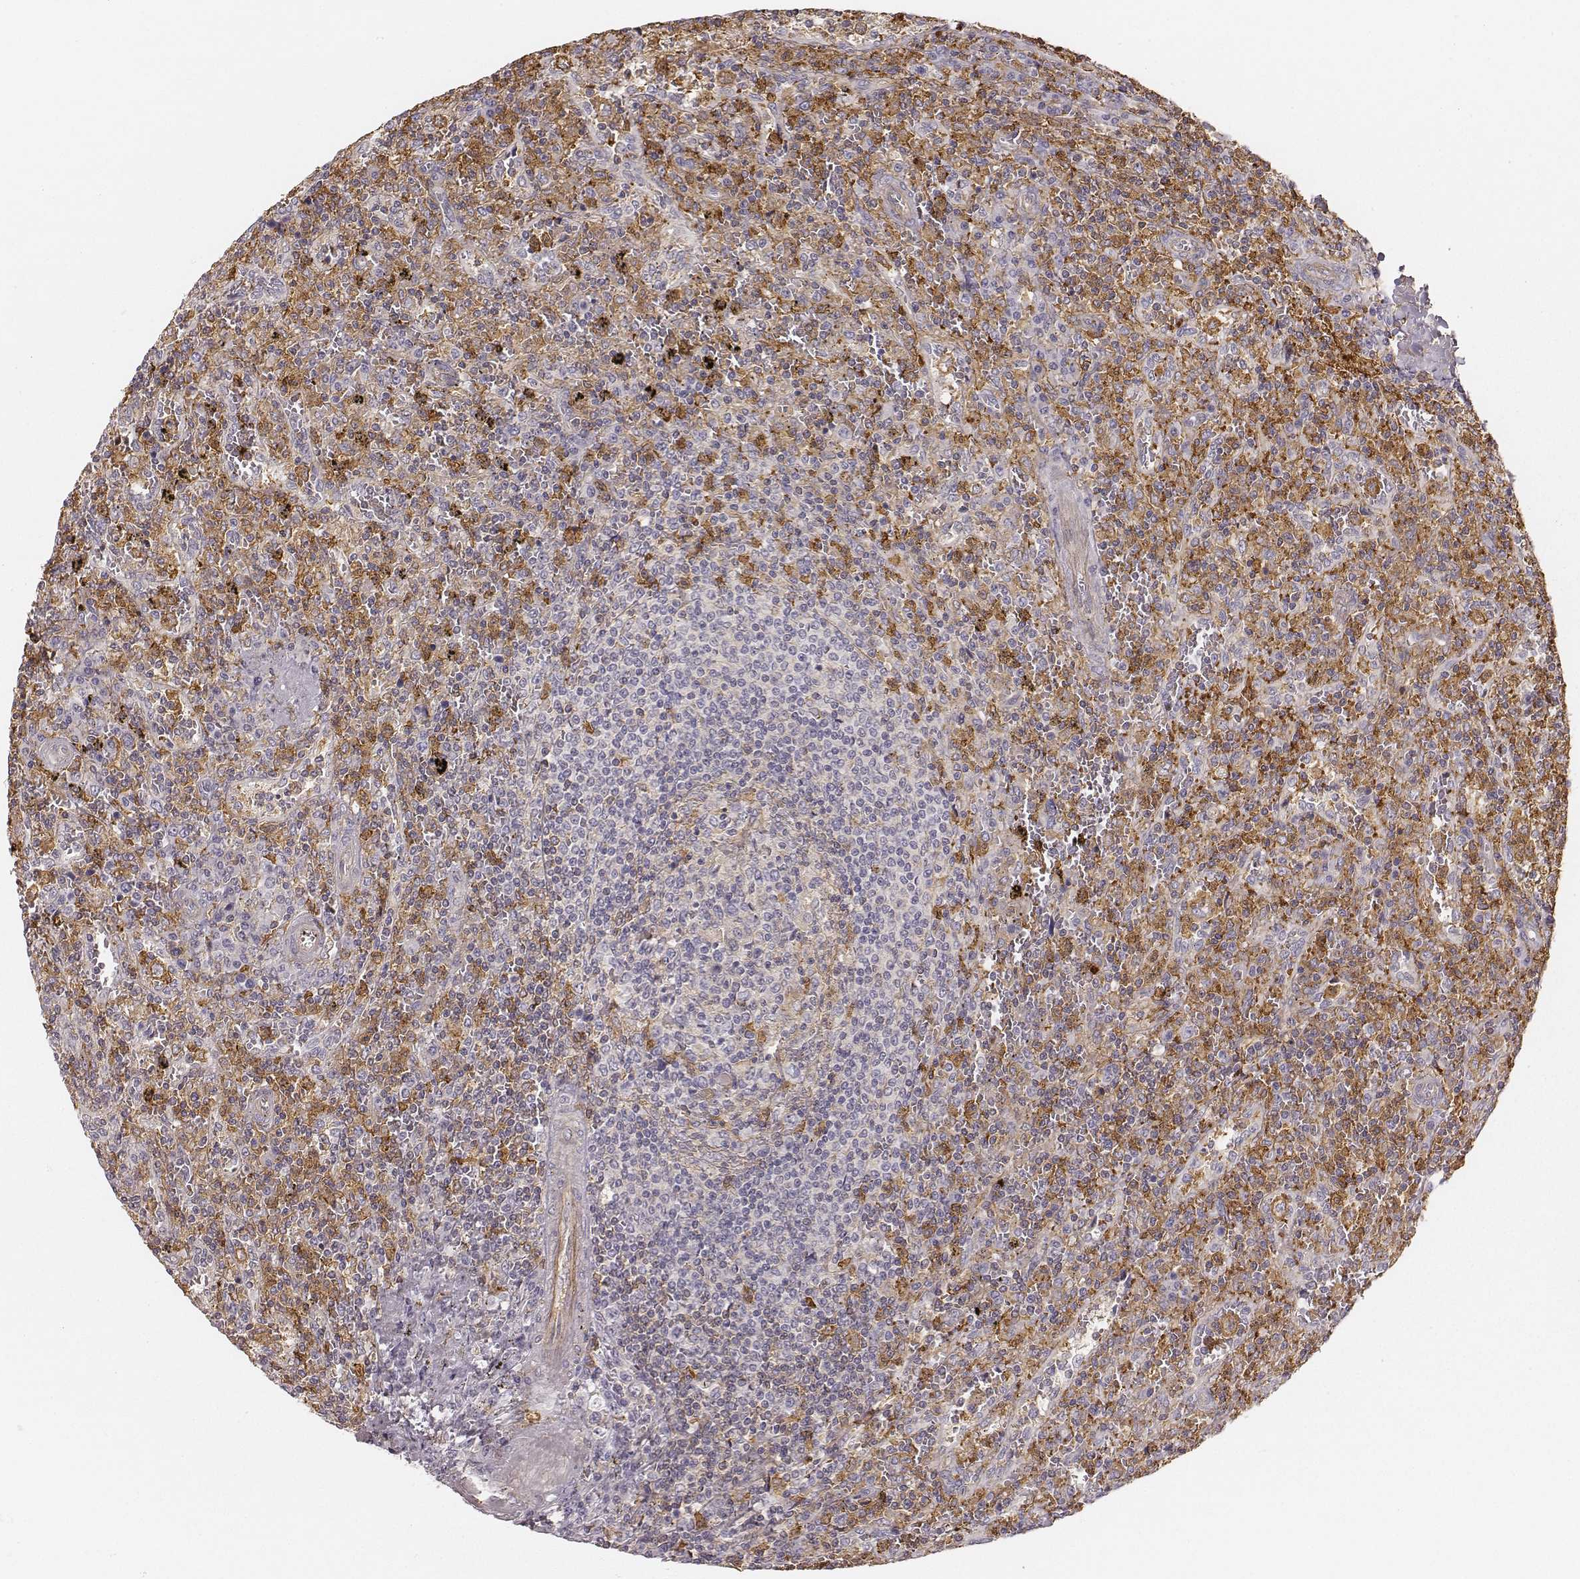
{"staining": {"intensity": "negative", "quantity": "none", "location": "none"}, "tissue": "lymphoma", "cell_type": "Tumor cells", "image_type": "cancer", "snomed": [{"axis": "morphology", "description": "Malignant lymphoma, non-Hodgkin's type, Low grade"}, {"axis": "topography", "description": "Spleen"}], "caption": "Protein analysis of low-grade malignant lymphoma, non-Hodgkin's type displays no significant expression in tumor cells.", "gene": "ZYX", "patient": {"sex": "male", "age": 62}}